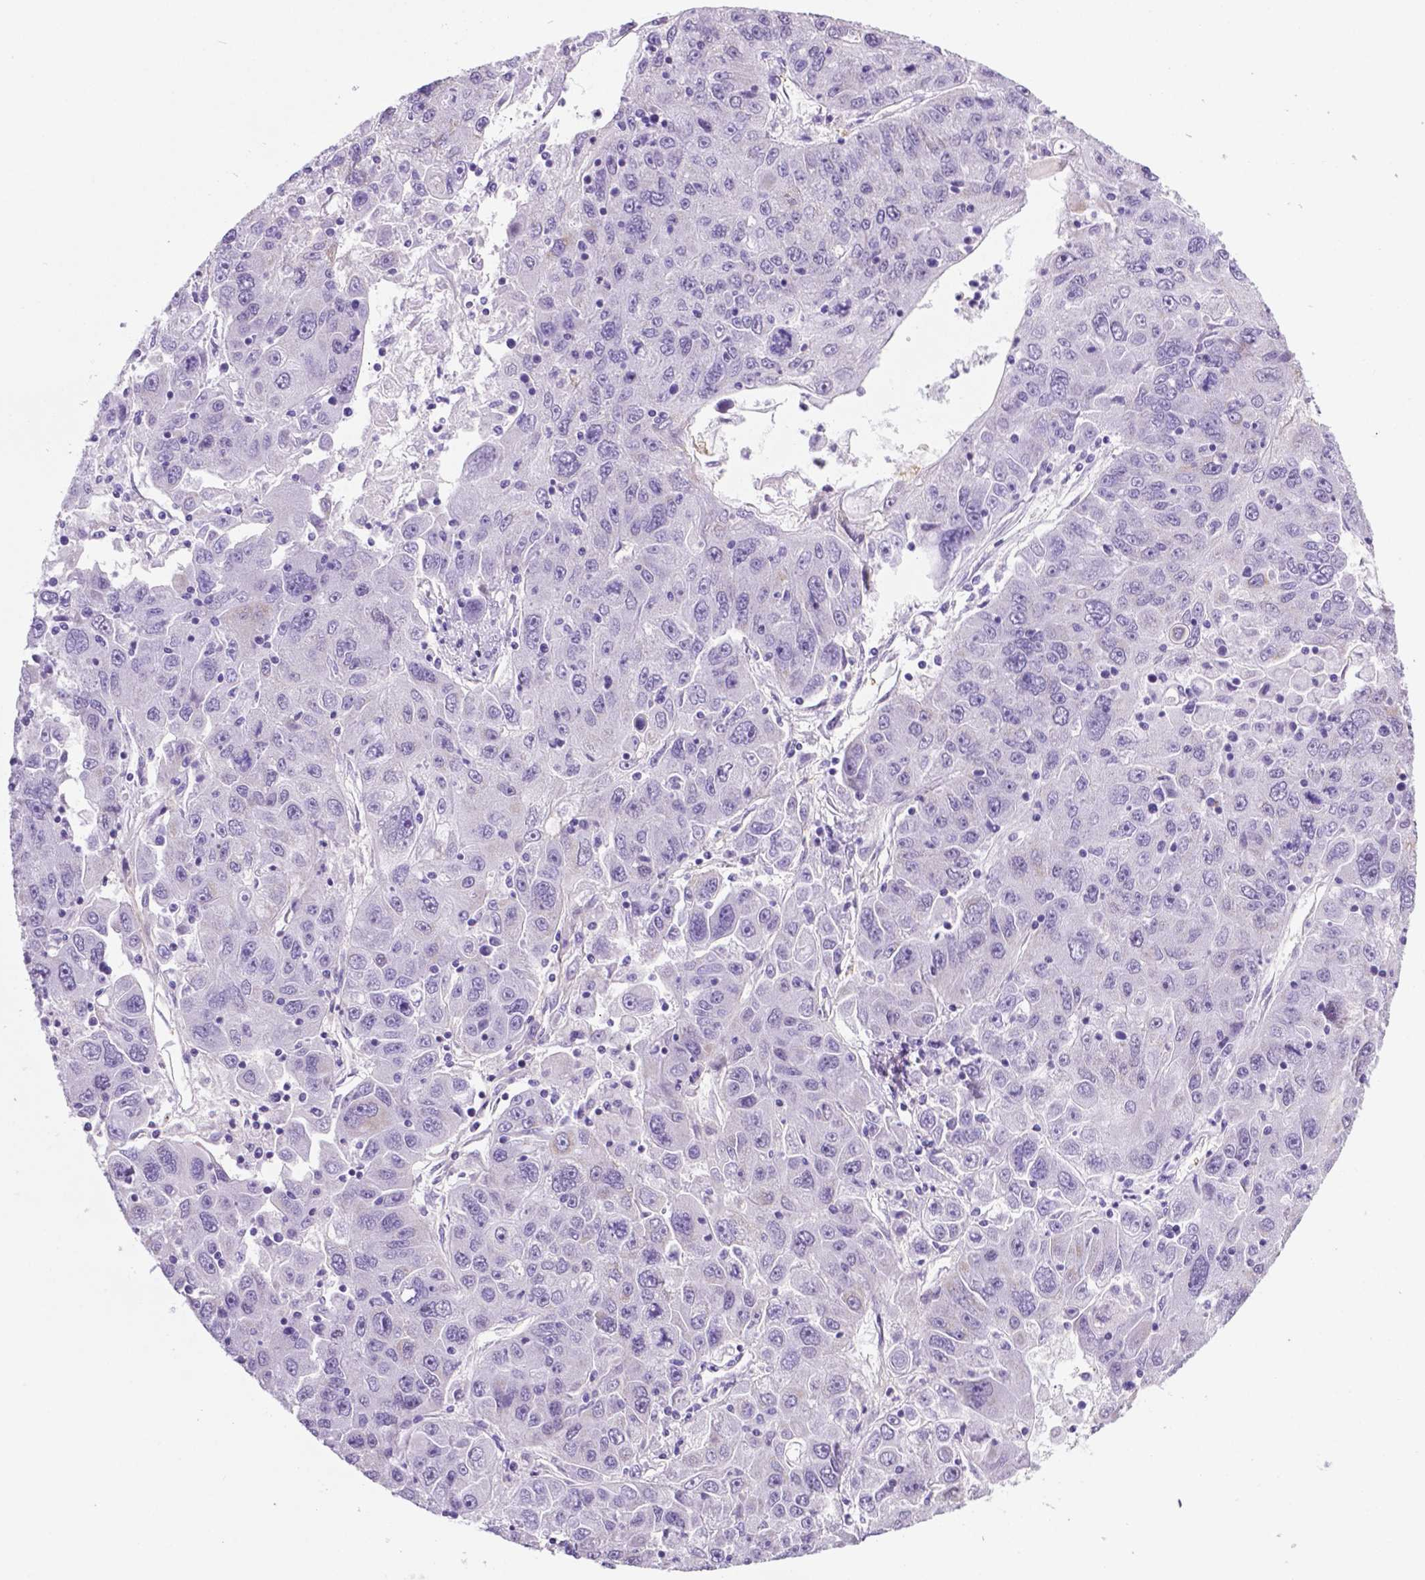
{"staining": {"intensity": "negative", "quantity": "none", "location": "none"}, "tissue": "stomach cancer", "cell_type": "Tumor cells", "image_type": "cancer", "snomed": [{"axis": "morphology", "description": "Adenocarcinoma, NOS"}, {"axis": "topography", "description": "Stomach"}], "caption": "Protein analysis of adenocarcinoma (stomach) demonstrates no significant positivity in tumor cells. Nuclei are stained in blue.", "gene": "C17orf107", "patient": {"sex": "male", "age": 56}}